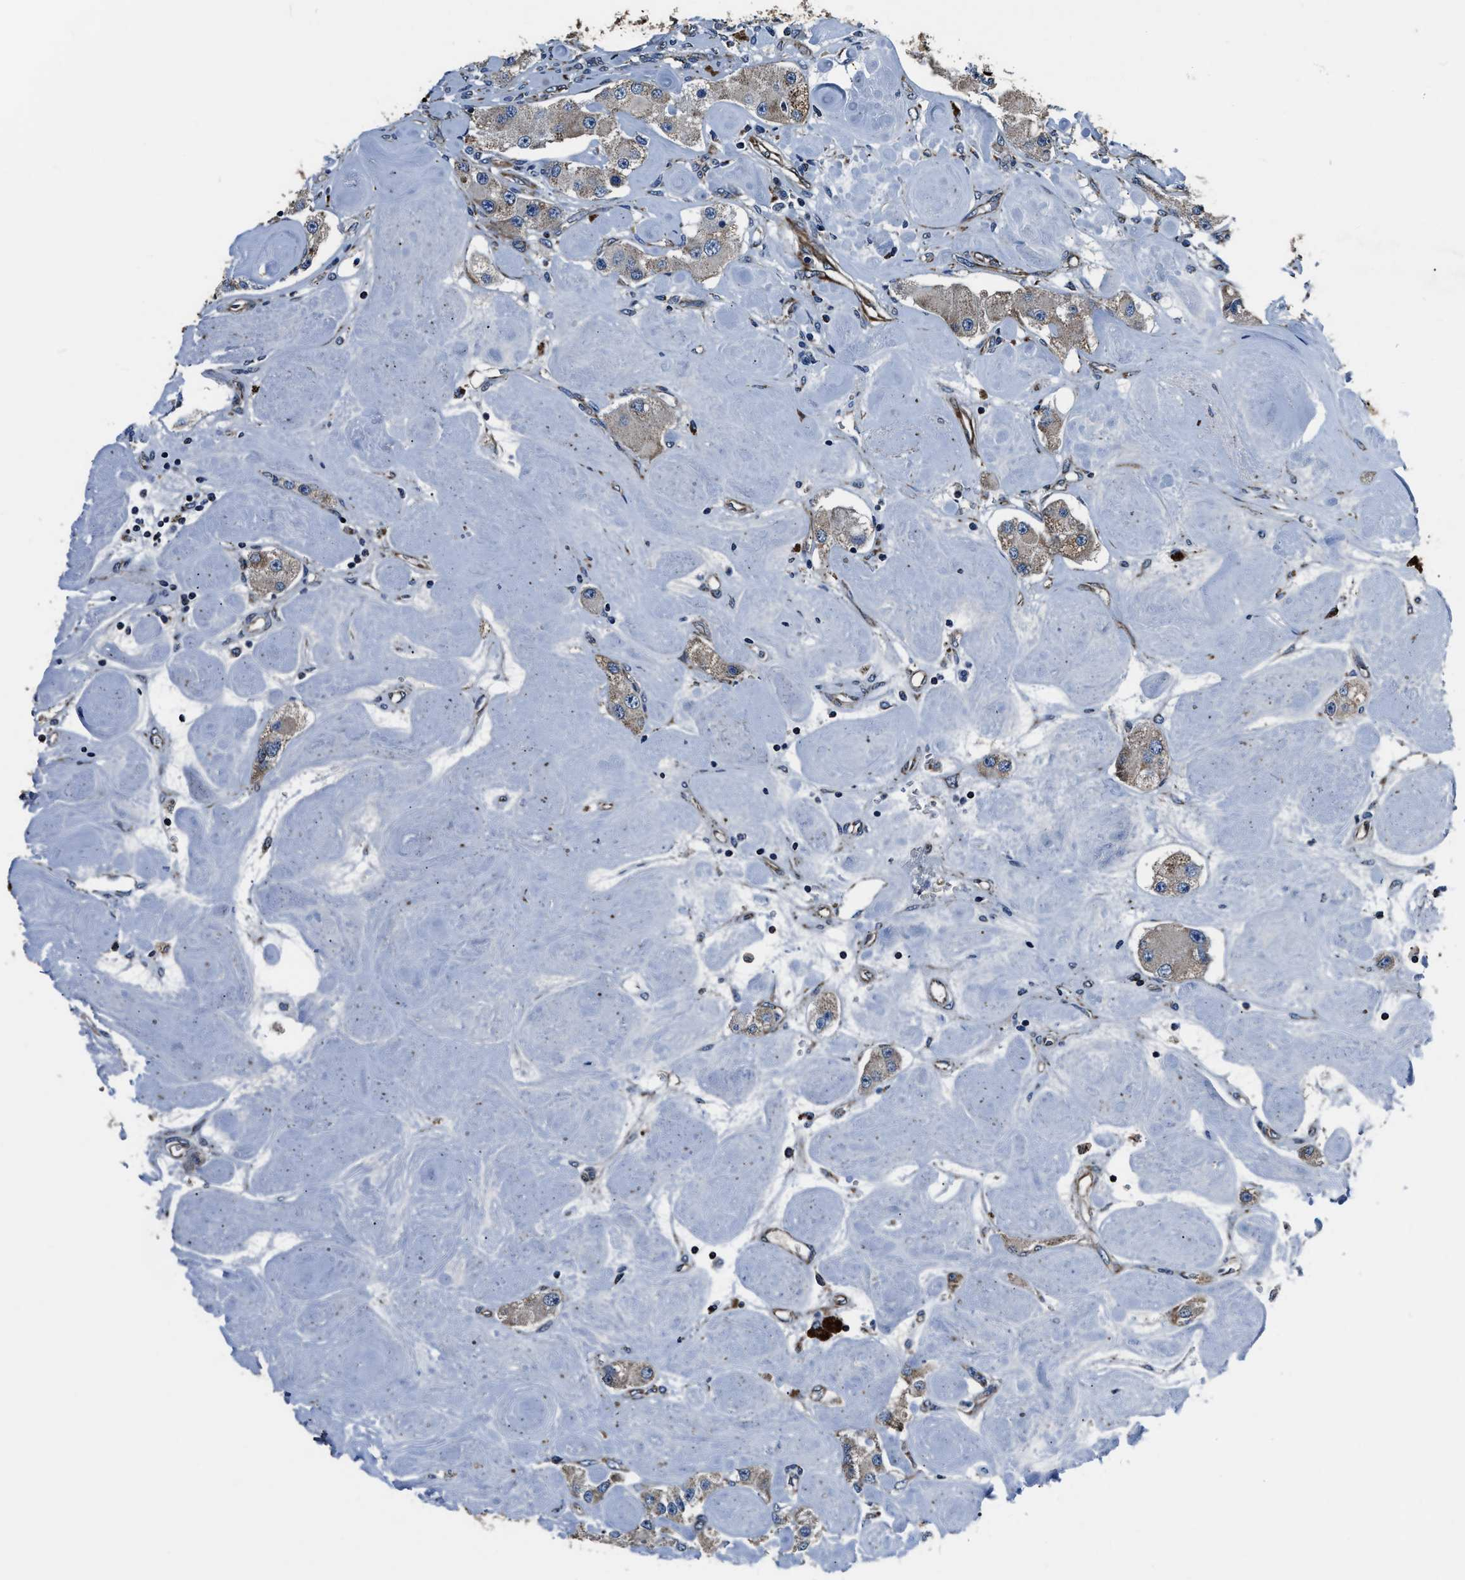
{"staining": {"intensity": "weak", "quantity": "<25%", "location": "cytoplasmic/membranous"}, "tissue": "carcinoid", "cell_type": "Tumor cells", "image_type": "cancer", "snomed": [{"axis": "morphology", "description": "Carcinoid, malignant, NOS"}, {"axis": "topography", "description": "Pancreas"}], "caption": "Immunohistochemical staining of malignant carcinoid exhibits no significant staining in tumor cells.", "gene": "OGDH", "patient": {"sex": "male", "age": 41}}